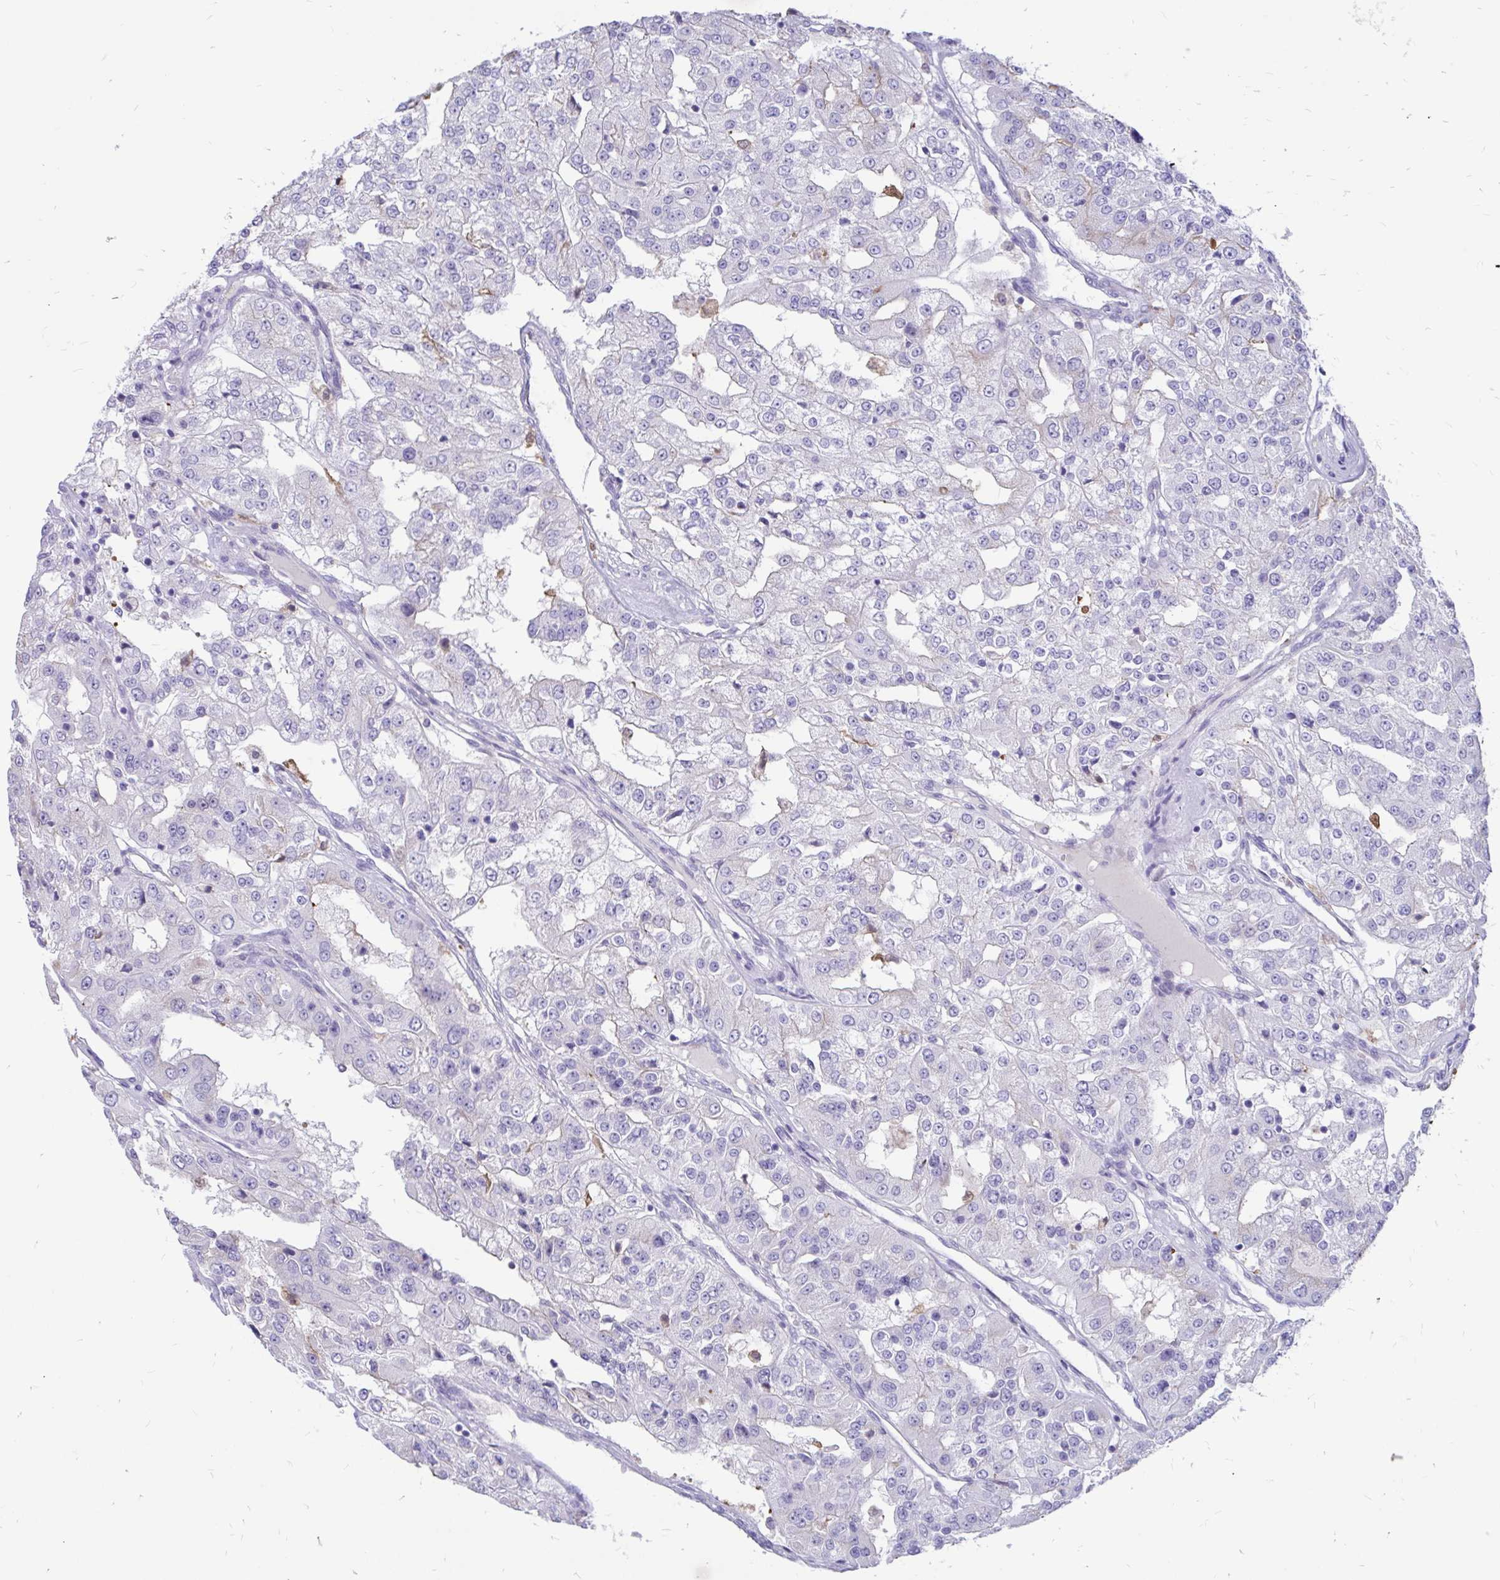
{"staining": {"intensity": "negative", "quantity": "none", "location": "none"}, "tissue": "renal cancer", "cell_type": "Tumor cells", "image_type": "cancer", "snomed": [{"axis": "morphology", "description": "Adenocarcinoma, NOS"}, {"axis": "topography", "description": "Kidney"}], "caption": "Immunohistochemistry histopathology image of human renal cancer stained for a protein (brown), which demonstrates no positivity in tumor cells.", "gene": "IGSF5", "patient": {"sex": "female", "age": 63}}